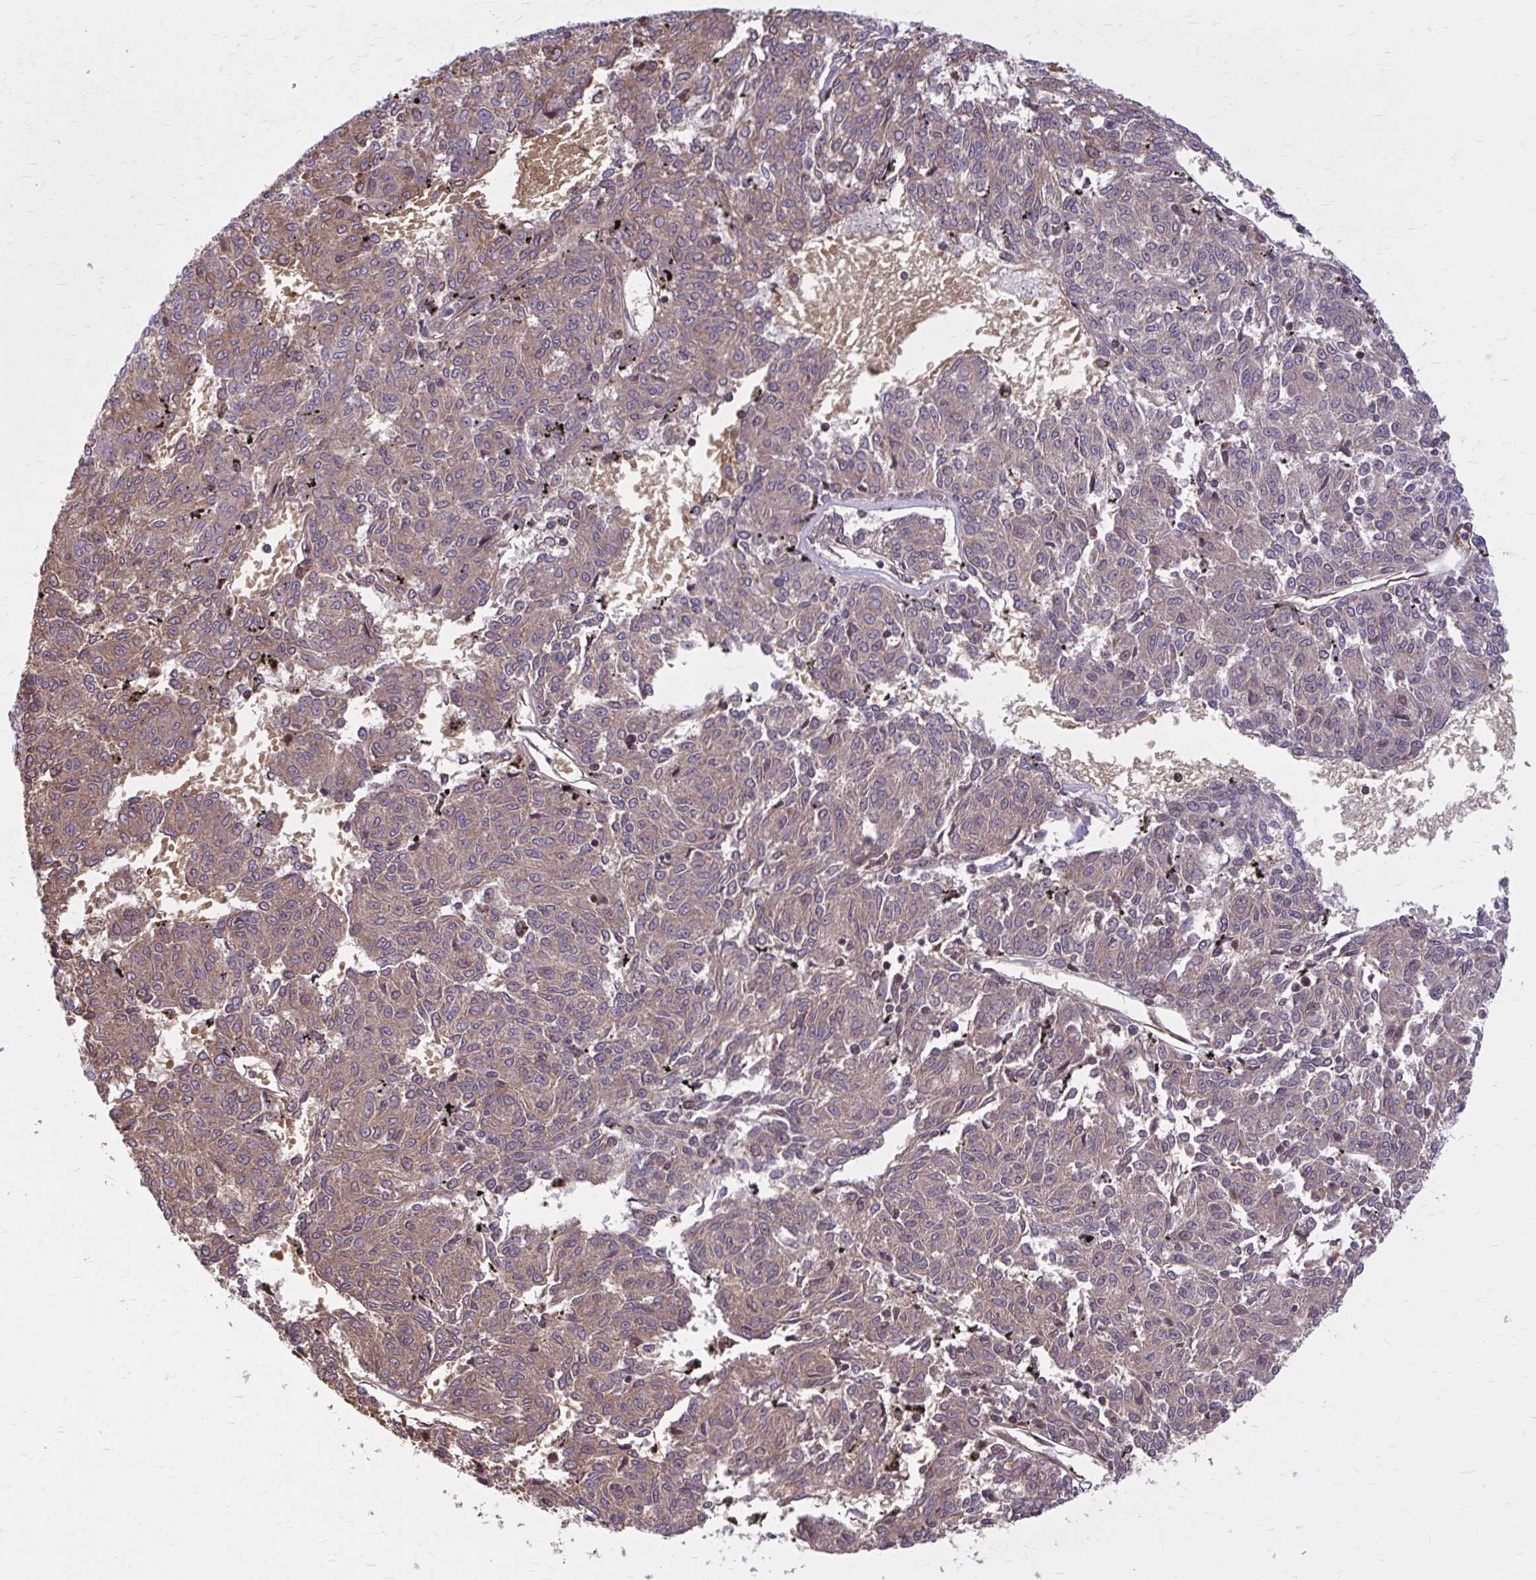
{"staining": {"intensity": "weak", "quantity": ">75%", "location": "cytoplasmic/membranous"}, "tissue": "melanoma", "cell_type": "Tumor cells", "image_type": "cancer", "snomed": [{"axis": "morphology", "description": "Malignant melanoma, NOS"}, {"axis": "topography", "description": "Skin"}], "caption": "Human malignant melanoma stained for a protein (brown) displays weak cytoplasmic/membranous positive positivity in about >75% of tumor cells.", "gene": "SNF8", "patient": {"sex": "female", "age": 72}}